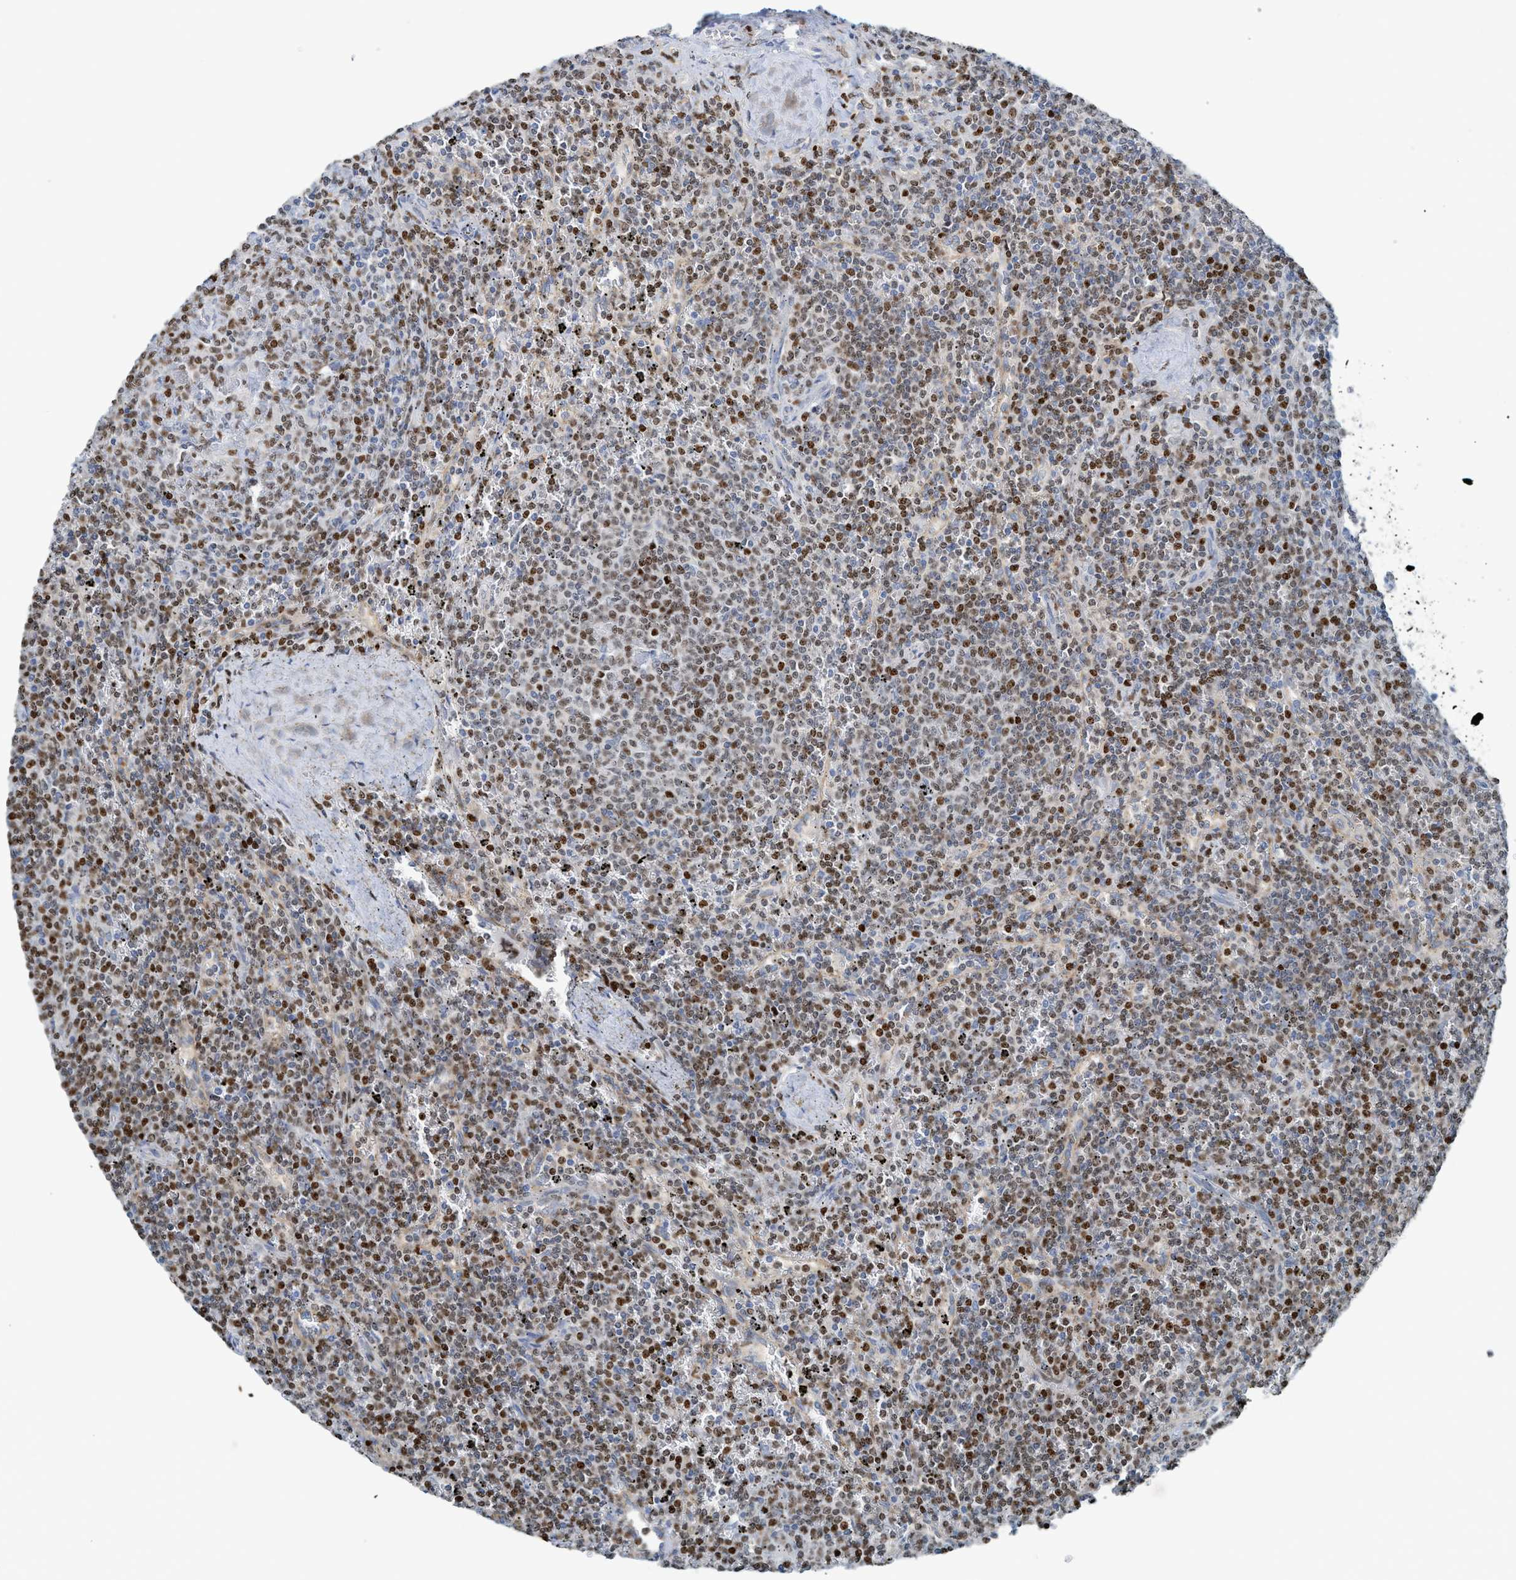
{"staining": {"intensity": "moderate", "quantity": "25%-75%", "location": "nuclear"}, "tissue": "lymphoma", "cell_type": "Tumor cells", "image_type": "cancer", "snomed": [{"axis": "morphology", "description": "Malignant lymphoma, non-Hodgkin's type, Low grade"}, {"axis": "topography", "description": "Spleen"}], "caption": "A brown stain shows moderate nuclear positivity of a protein in human lymphoma tumor cells.", "gene": "SH3D19", "patient": {"sex": "female", "age": 50}}